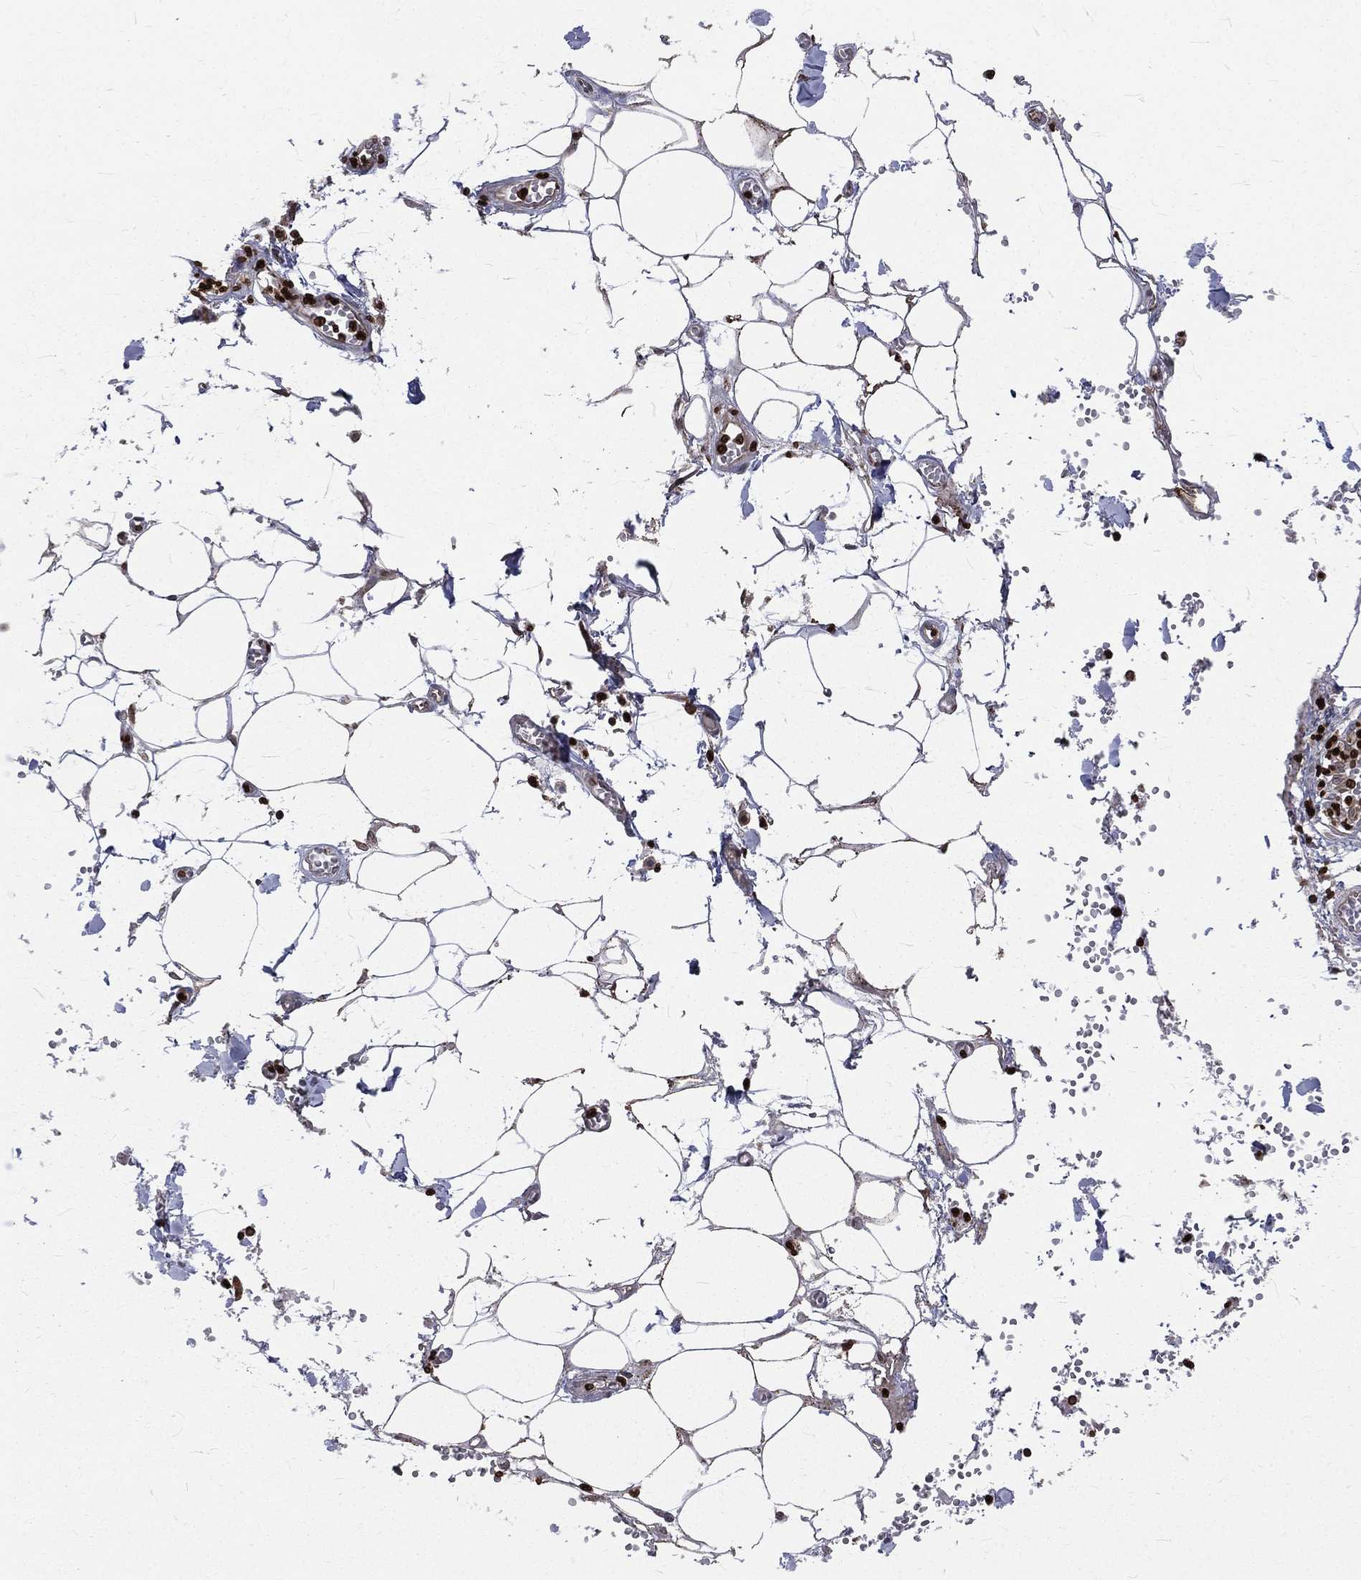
{"staining": {"intensity": "negative", "quantity": "none", "location": "none"}, "tissue": "adipose tissue", "cell_type": "Adipocytes", "image_type": "normal", "snomed": [{"axis": "morphology", "description": "Normal tissue, NOS"}, {"axis": "morphology", "description": "Squamous cell carcinoma, NOS"}, {"axis": "topography", "description": "Cartilage tissue"}, {"axis": "topography", "description": "Lung"}], "caption": "This is an immunohistochemistry image of normal human adipose tissue. There is no expression in adipocytes.", "gene": "LBR", "patient": {"sex": "male", "age": 66}}